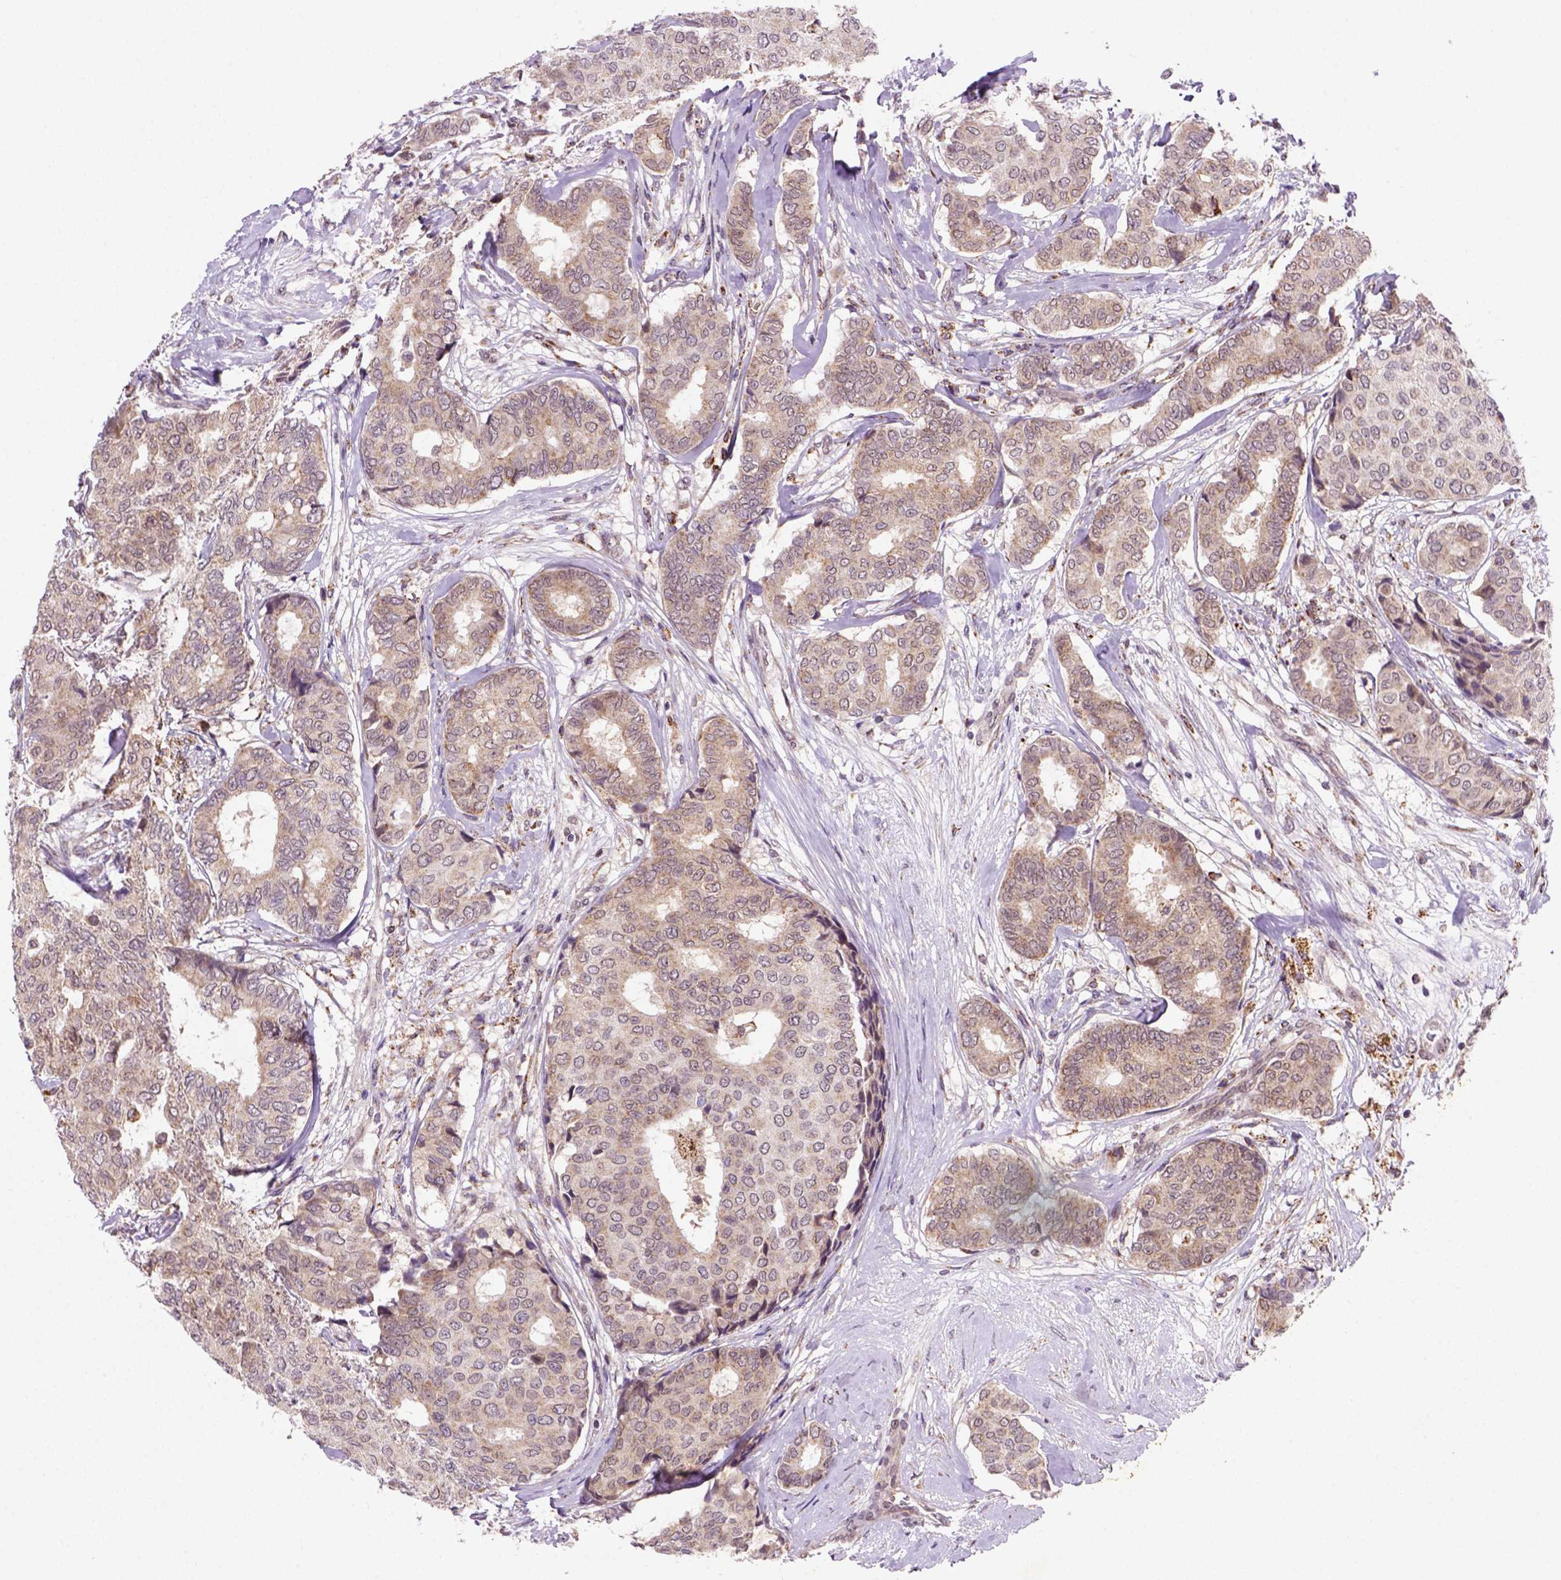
{"staining": {"intensity": "moderate", "quantity": "<25%", "location": "cytoplasmic/membranous"}, "tissue": "breast cancer", "cell_type": "Tumor cells", "image_type": "cancer", "snomed": [{"axis": "morphology", "description": "Duct carcinoma"}, {"axis": "topography", "description": "Breast"}], "caption": "This is a histology image of IHC staining of breast cancer, which shows moderate staining in the cytoplasmic/membranous of tumor cells.", "gene": "FZD7", "patient": {"sex": "female", "age": 75}}